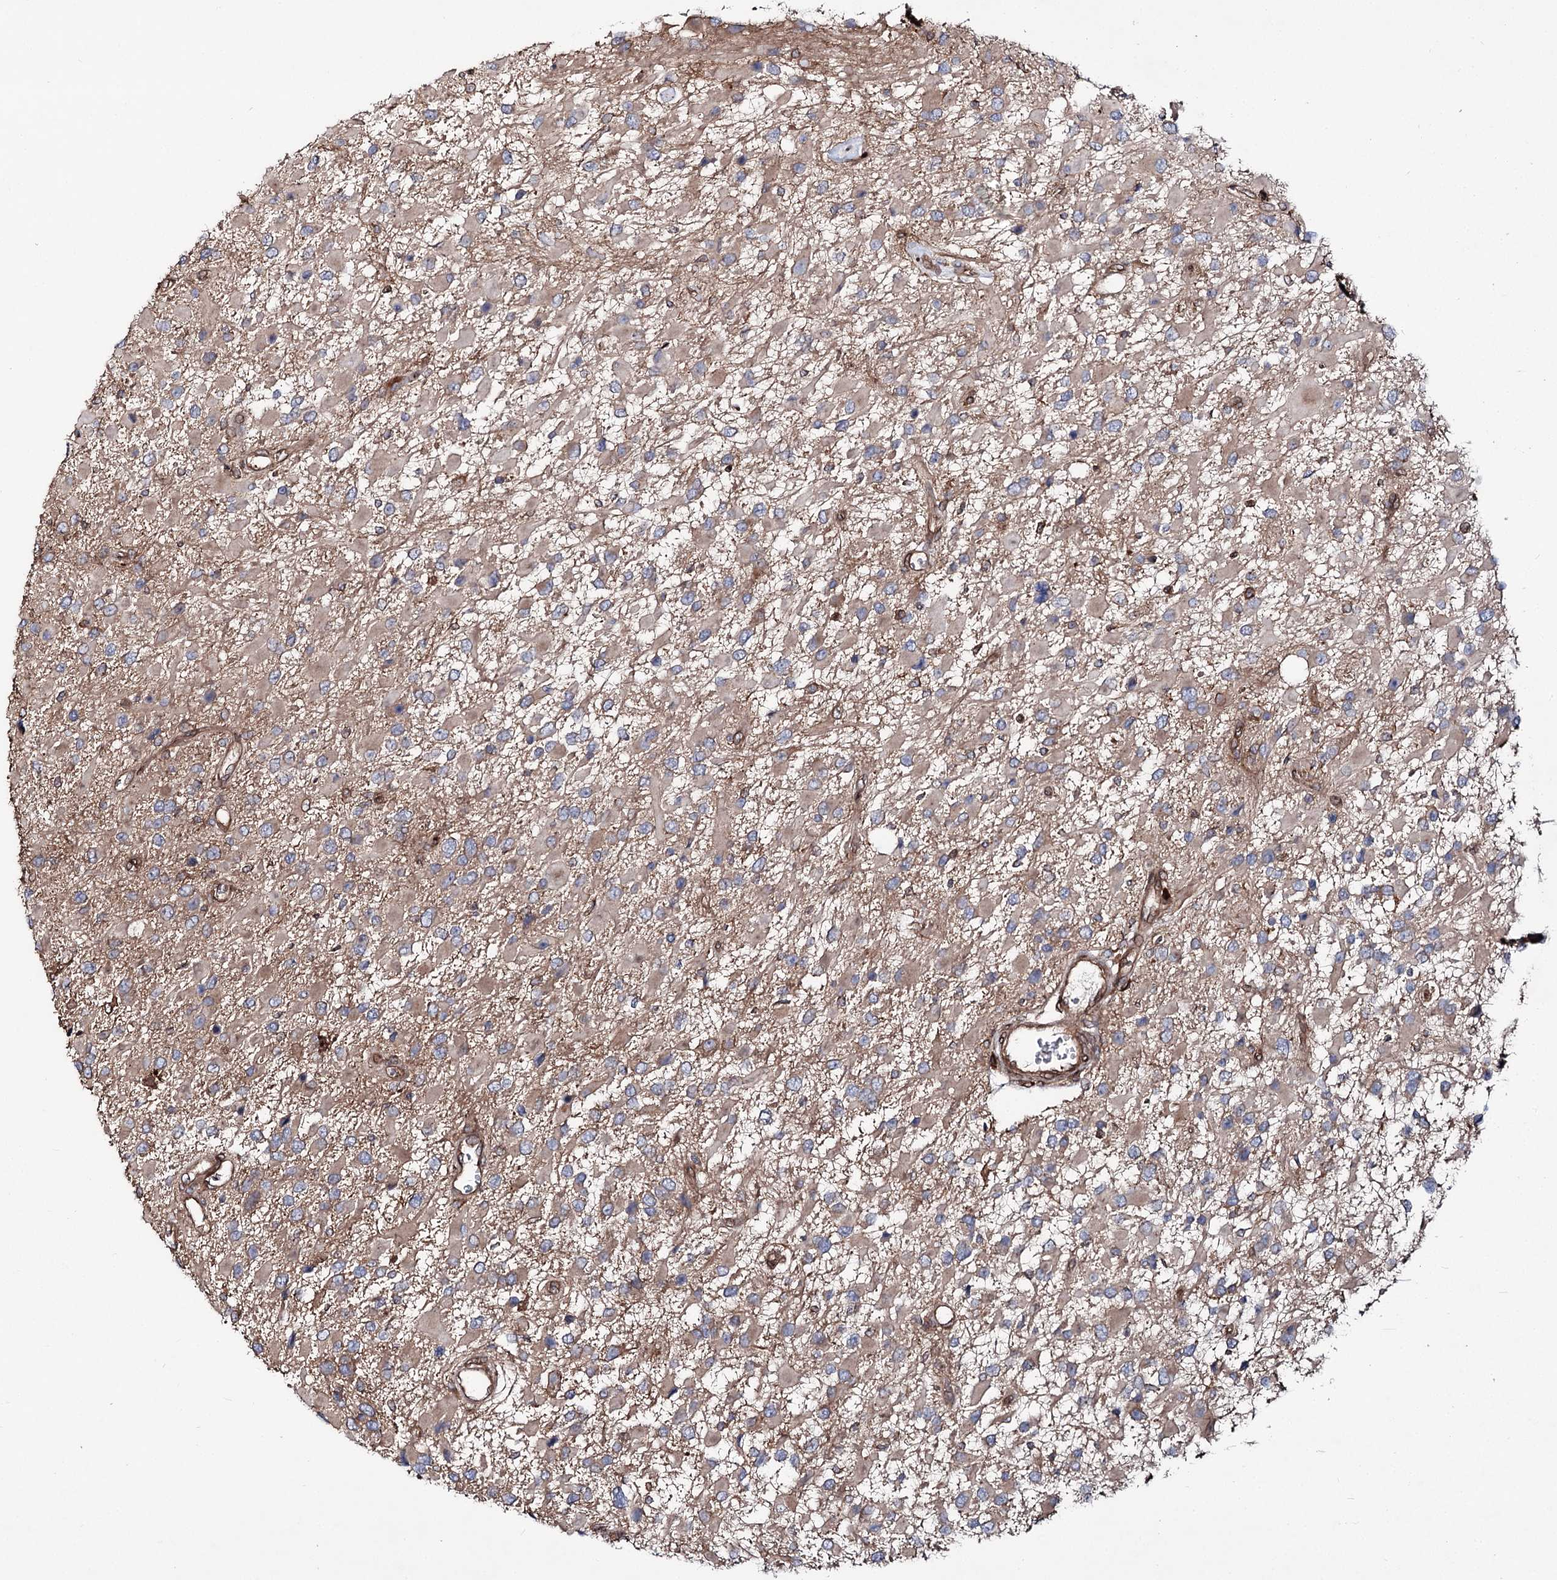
{"staining": {"intensity": "weak", "quantity": "25%-75%", "location": "cytoplasmic/membranous"}, "tissue": "glioma", "cell_type": "Tumor cells", "image_type": "cancer", "snomed": [{"axis": "morphology", "description": "Glioma, malignant, High grade"}, {"axis": "topography", "description": "Brain"}], "caption": "An image of human glioma stained for a protein reveals weak cytoplasmic/membranous brown staining in tumor cells.", "gene": "FGFR1OP2", "patient": {"sex": "male", "age": 53}}